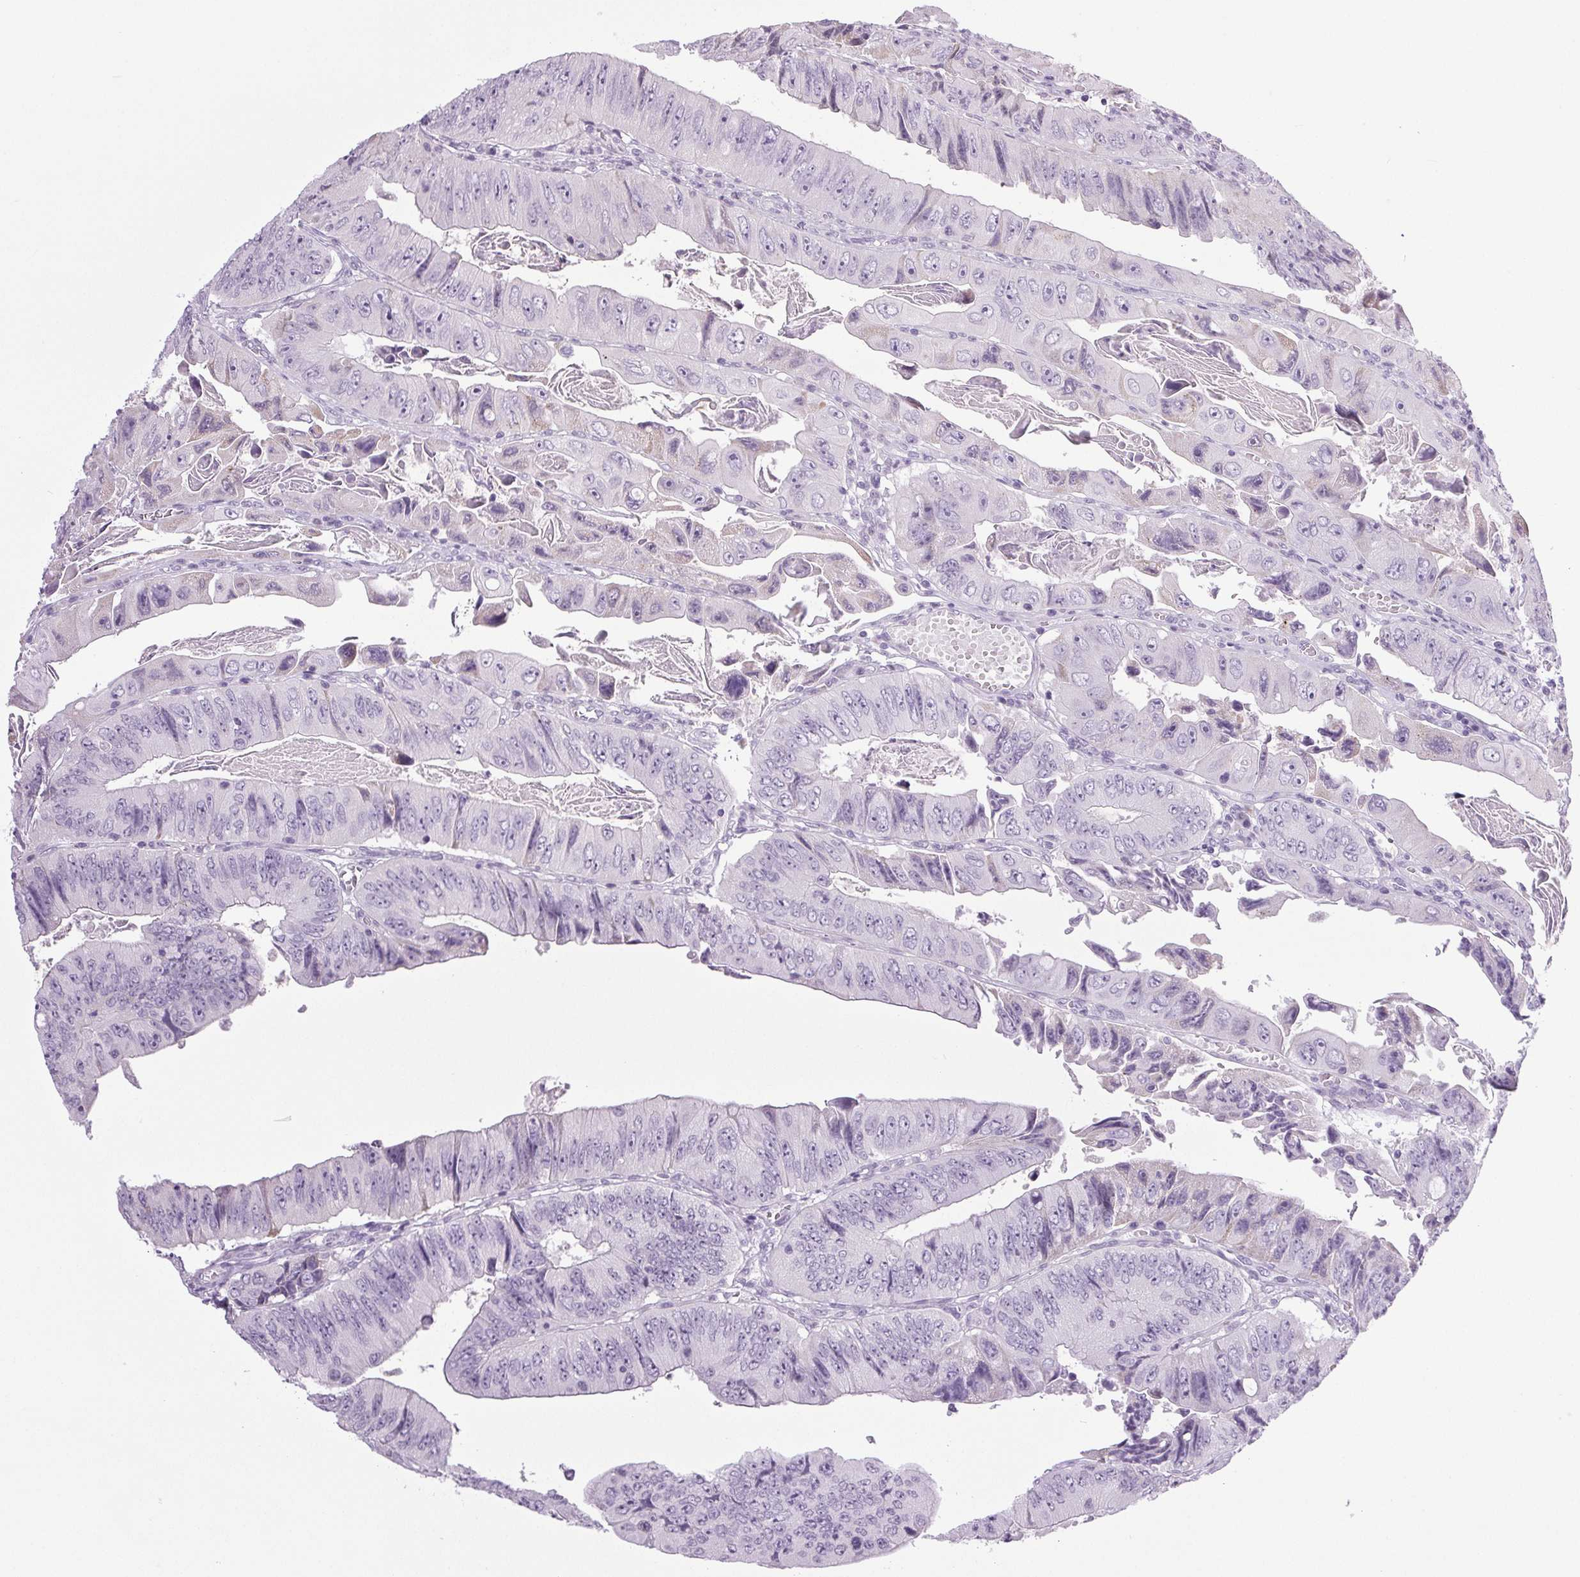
{"staining": {"intensity": "negative", "quantity": "none", "location": "none"}, "tissue": "colorectal cancer", "cell_type": "Tumor cells", "image_type": "cancer", "snomed": [{"axis": "morphology", "description": "Adenocarcinoma, NOS"}, {"axis": "topography", "description": "Colon"}], "caption": "This histopathology image is of adenocarcinoma (colorectal) stained with IHC to label a protein in brown with the nuclei are counter-stained blue. There is no expression in tumor cells.", "gene": "COL7A1", "patient": {"sex": "female", "age": 84}}